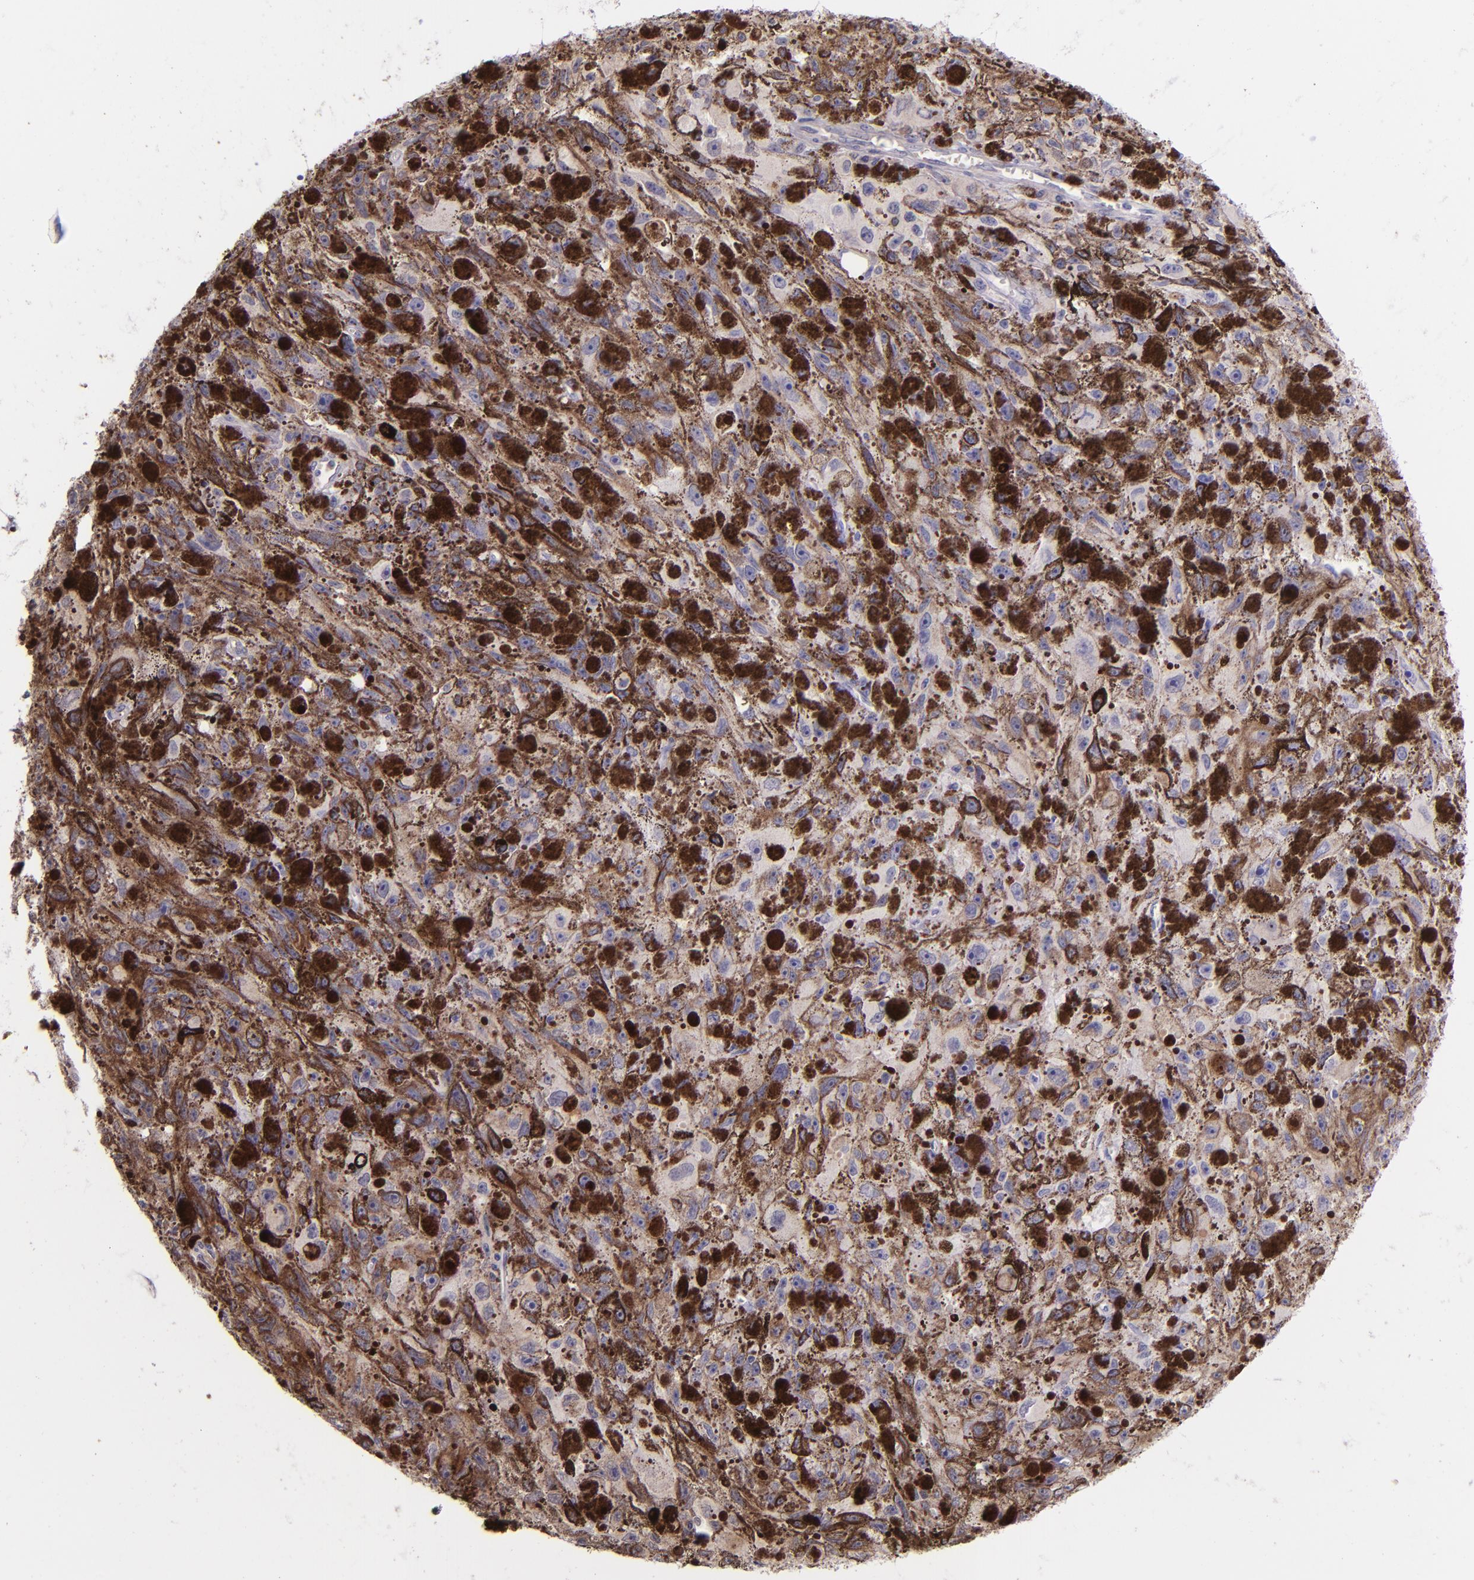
{"staining": {"intensity": "negative", "quantity": "none", "location": "none"}, "tissue": "melanoma", "cell_type": "Tumor cells", "image_type": "cancer", "snomed": [{"axis": "morphology", "description": "Malignant melanoma, NOS"}, {"axis": "topography", "description": "Skin"}], "caption": "An immunohistochemistry image of melanoma is shown. There is no staining in tumor cells of melanoma.", "gene": "SELL", "patient": {"sex": "female", "age": 104}}